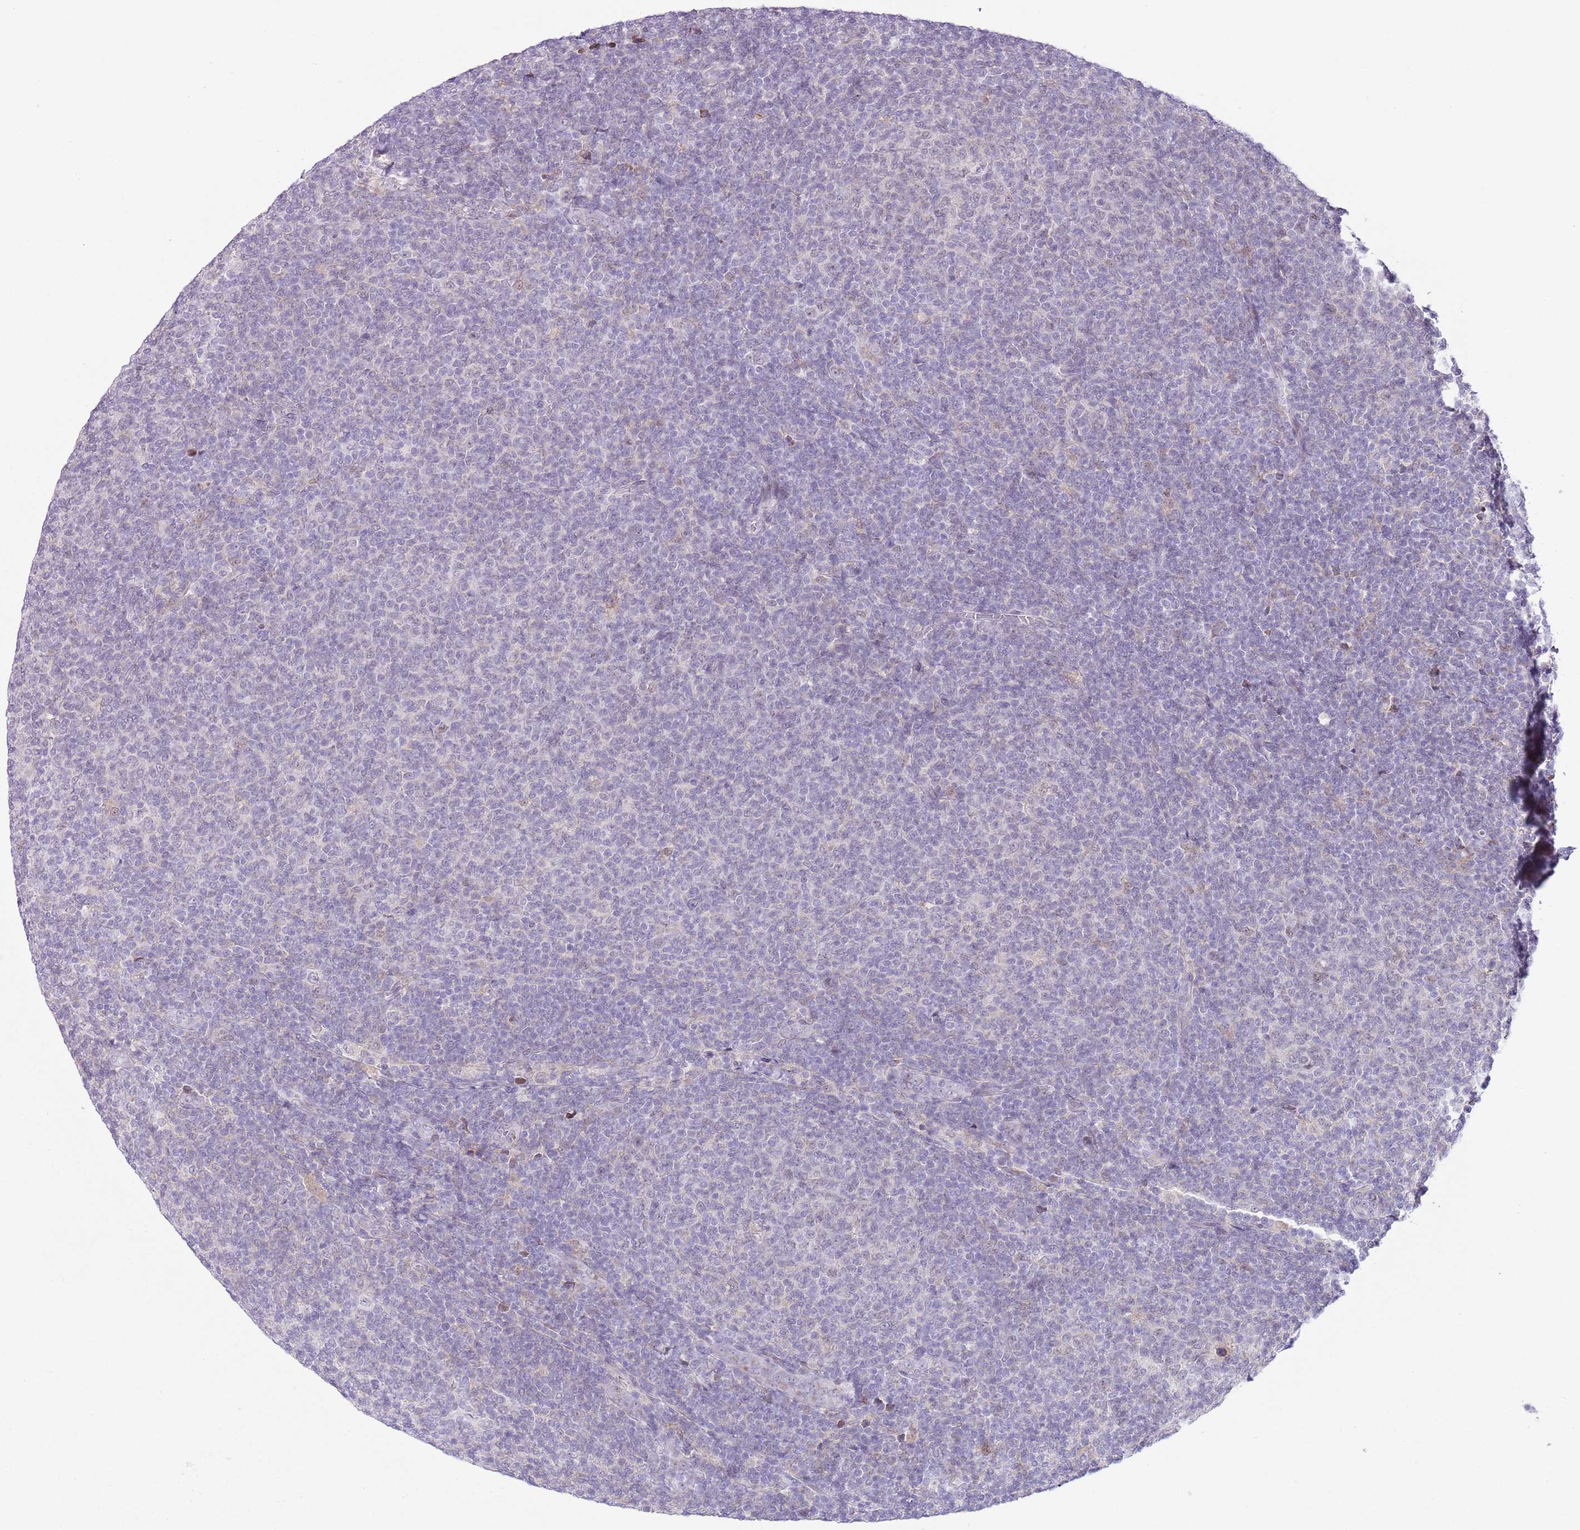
{"staining": {"intensity": "negative", "quantity": "none", "location": "none"}, "tissue": "lymphoma", "cell_type": "Tumor cells", "image_type": "cancer", "snomed": [{"axis": "morphology", "description": "Malignant lymphoma, non-Hodgkin's type, Low grade"}, {"axis": "topography", "description": "Lymph node"}], "caption": "Immunohistochemistry histopathology image of human low-grade malignant lymphoma, non-Hodgkin's type stained for a protein (brown), which demonstrates no expression in tumor cells.", "gene": "ZNF576", "patient": {"sex": "male", "age": 66}}